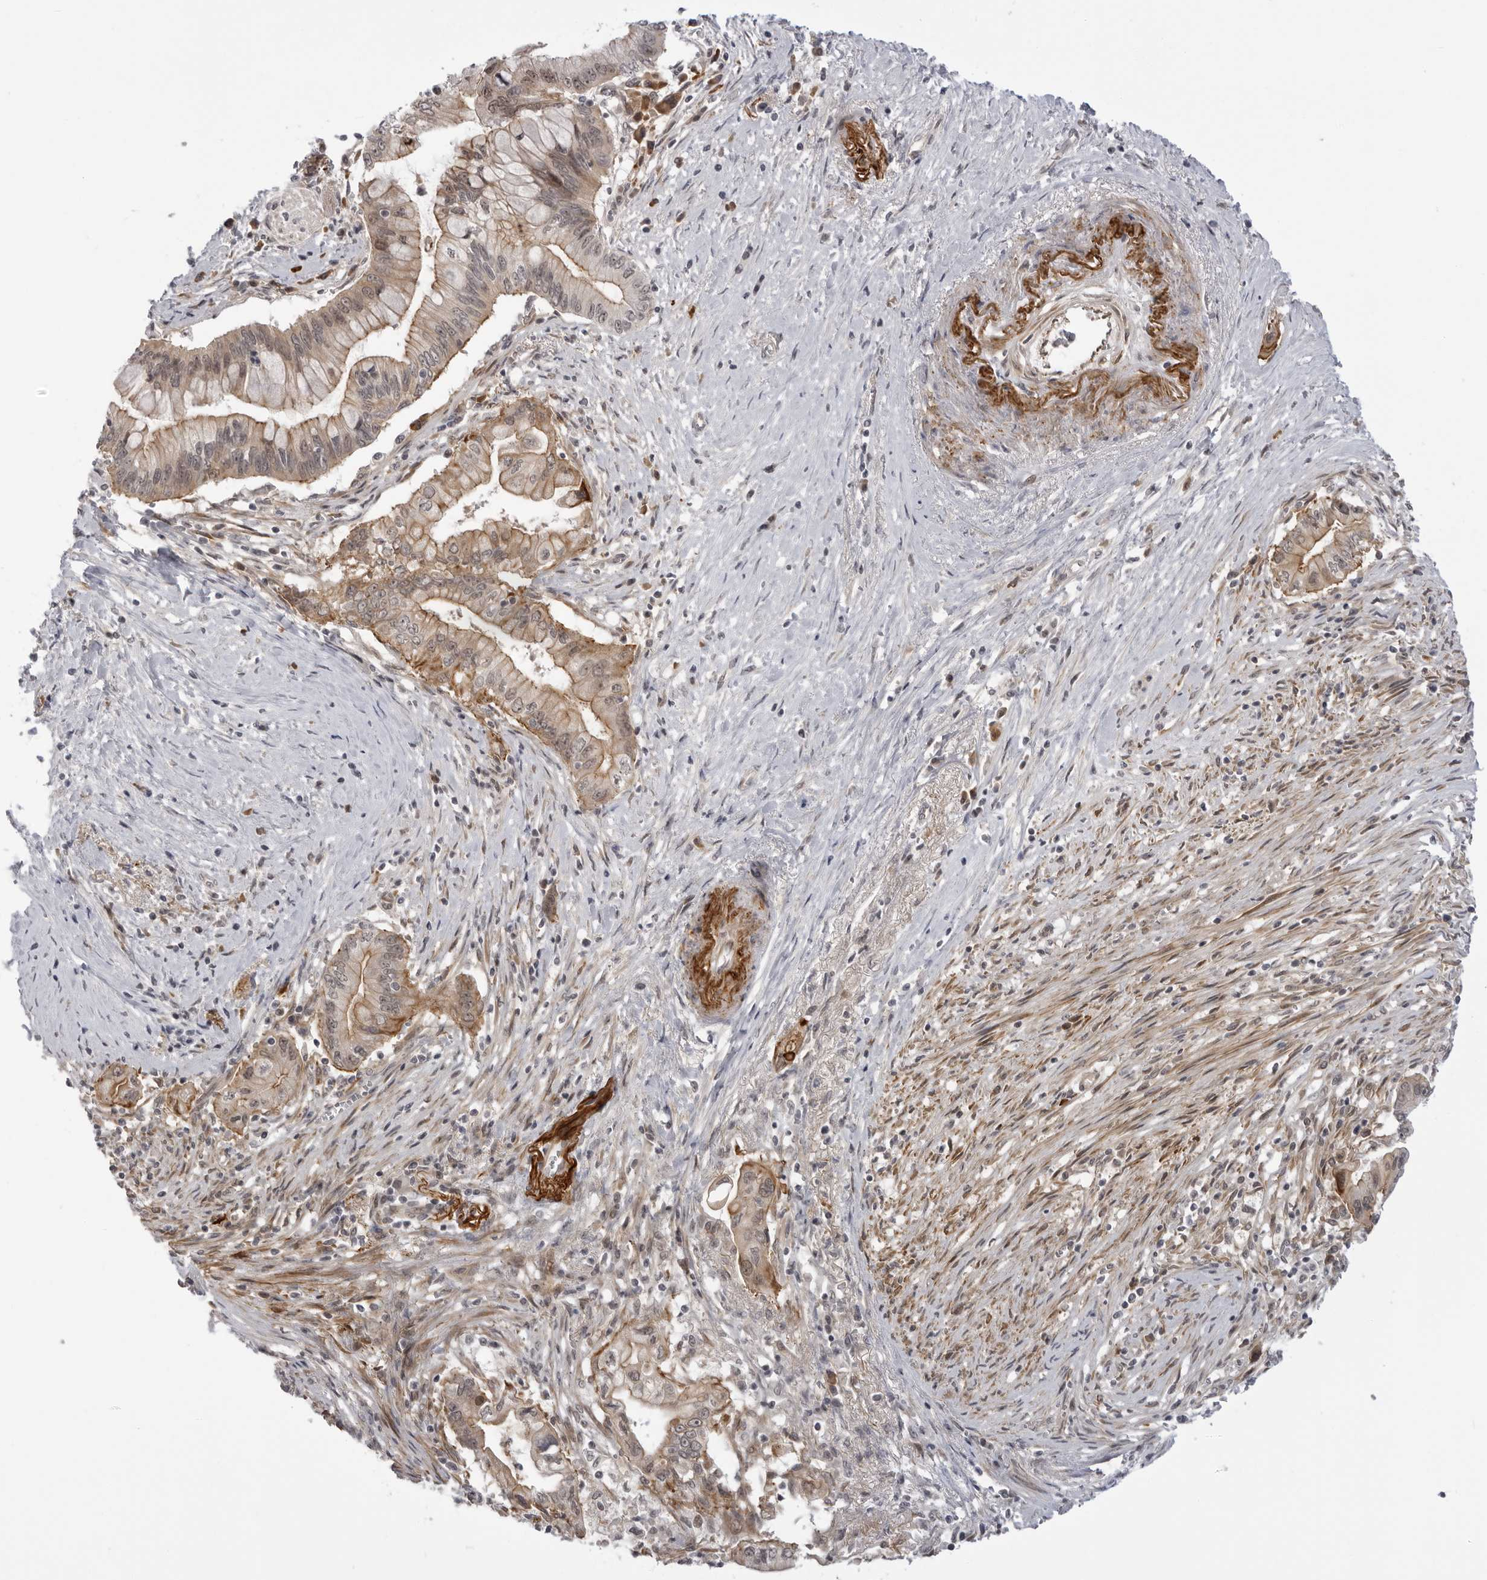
{"staining": {"intensity": "moderate", "quantity": ">75%", "location": "cytoplasmic/membranous,nuclear"}, "tissue": "pancreatic cancer", "cell_type": "Tumor cells", "image_type": "cancer", "snomed": [{"axis": "morphology", "description": "Adenocarcinoma, NOS"}, {"axis": "topography", "description": "Pancreas"}], "caption": "Human pancreatic cancer (adenocarcinoma) stained for a protein (brown) reveals moderate cytoplasmic/membranous and nuclear positive staining in about >75% of tumor cells.", "gene": "ALPK2", "patient": {"sex": "male", "age": 78}}